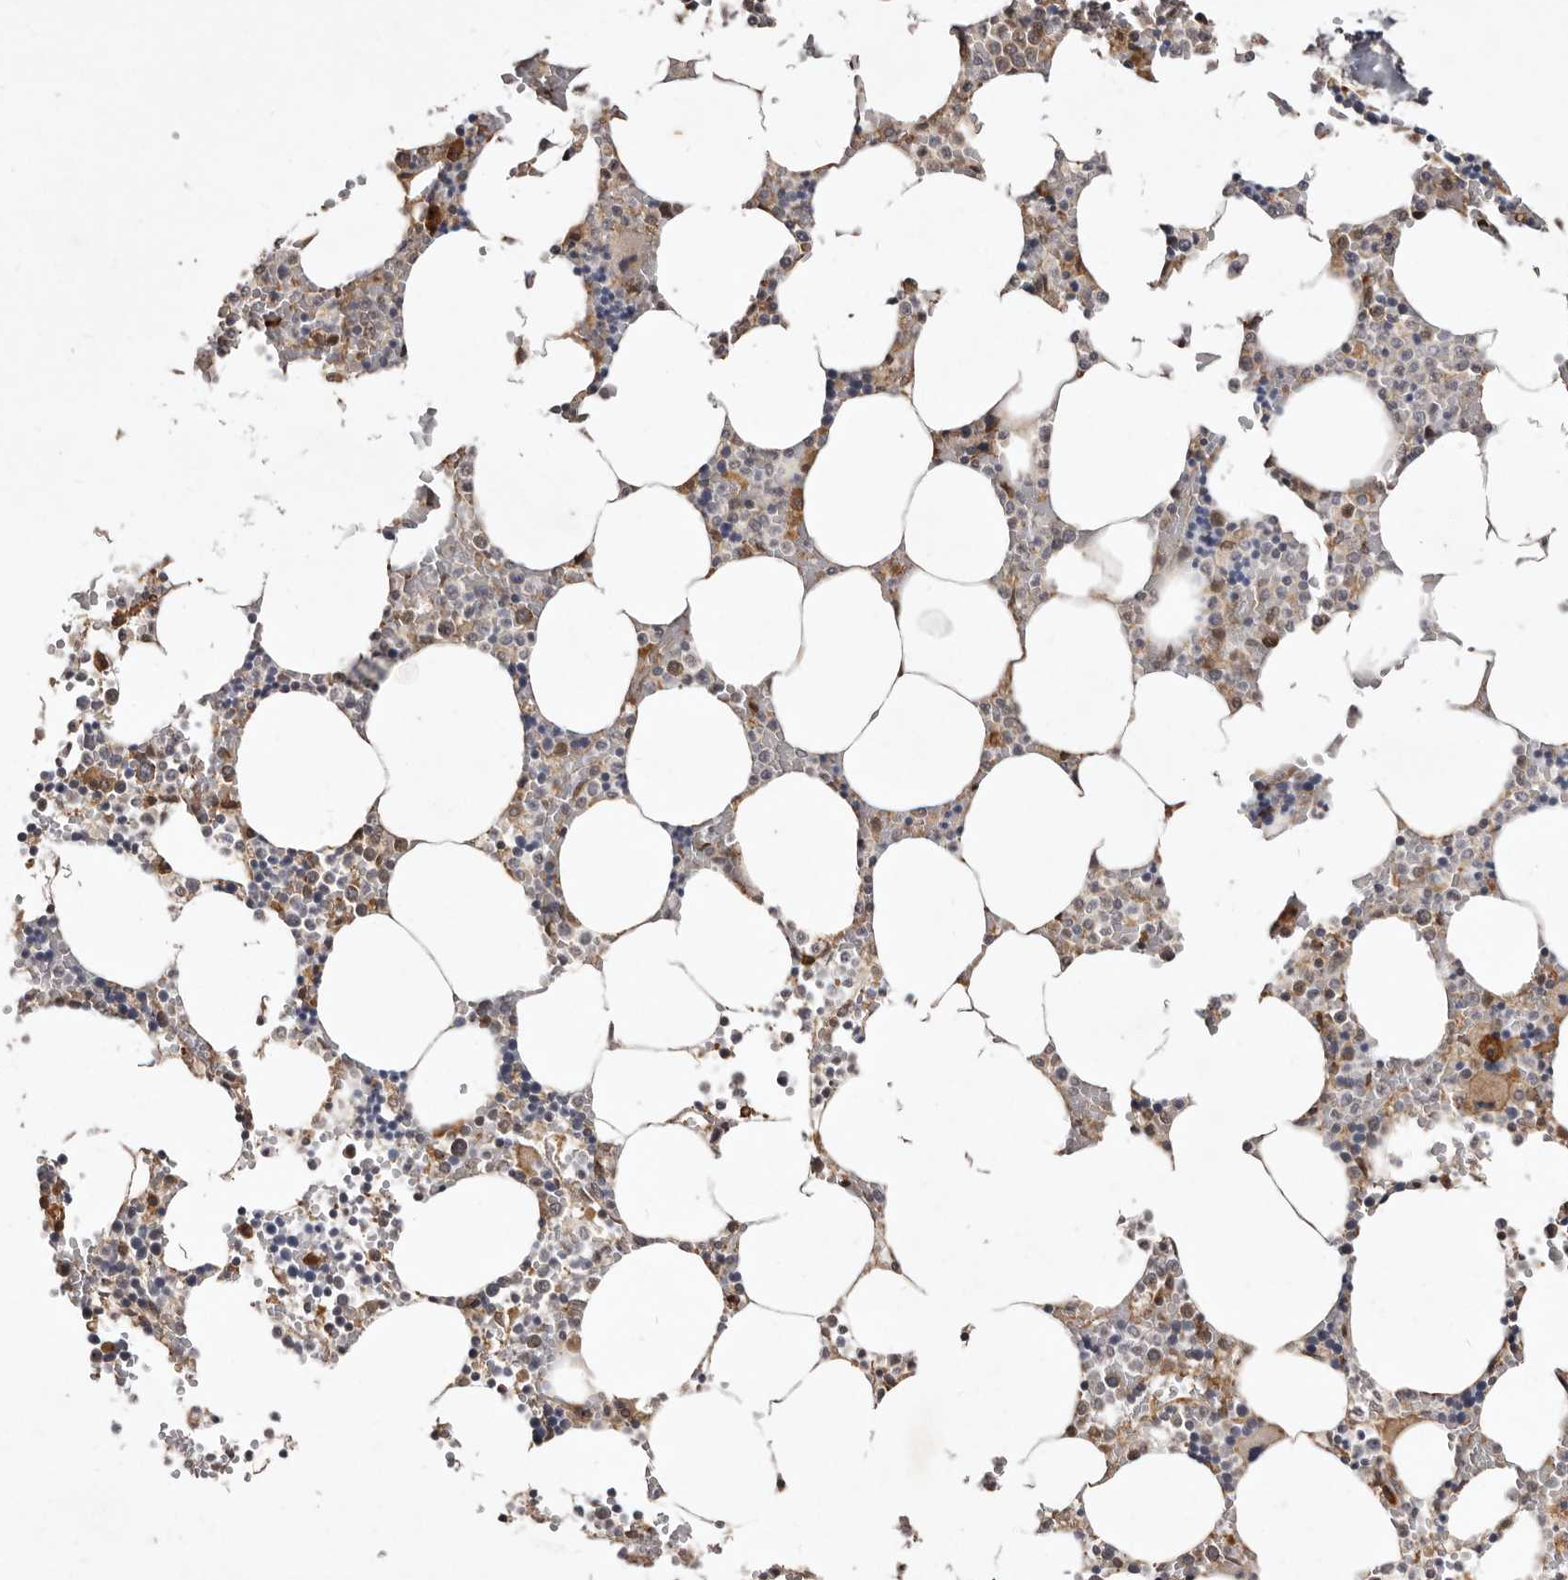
{"staining": {"intensity": "moderate", "quantity": "<25%", "location": "cytoplasmic/membranous"}, "tissue": "bone marrow", "cell_type": "Hematopoietic cells", "image_type": "normal", "snomed": [{"axis": "morphology", "description": "Normal tissue, NOS"}, {"axis": "topography", "description": "Bone marrow"}], "caption": "Immunohistochemistry of unremarkable bone marrow exhibits low levels of moderate cytoplasmic/membranous expression in about <25% of hematopoietic cells. (Stains: DAB in brown, nuclei in blue, Microscopy: brightfield microscopy at high magnification).", "gene": "RRM2B", "patient": {"sex": "male", "age": 70}}